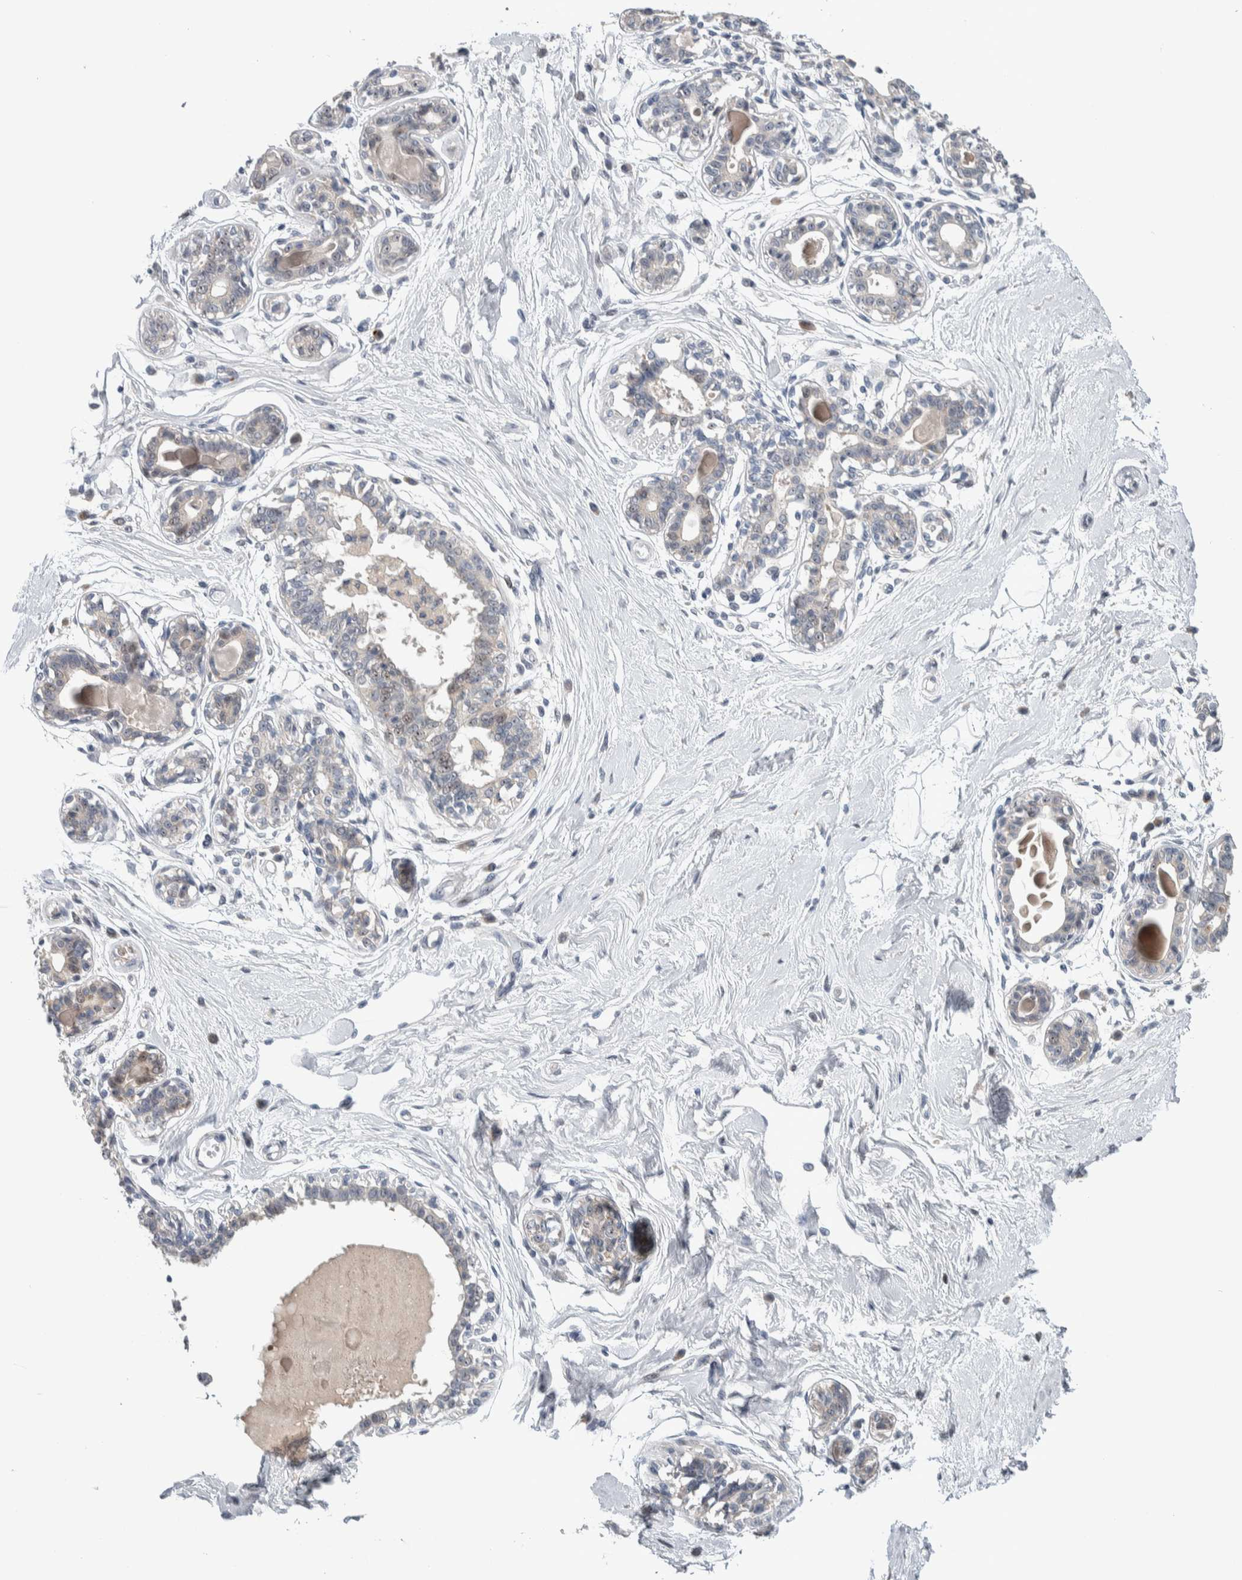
{"staining": {"intensity": "negative", "quantity": "none", "location": "none"}, "tissue": "breast", "cell_type": "Adipocytes", "image_type": "normal", "snomed": [{"axis": "morphology", "description": "Normal tissue, NOS"}, {"axis": "topography", "description": "Breast"}], "caption": "This is an IHC photomicrograph of benign breast. There is no positivity in adipocytes.", "gene": "PRRG4", "patient": {"sex": "female", "age": 45}}